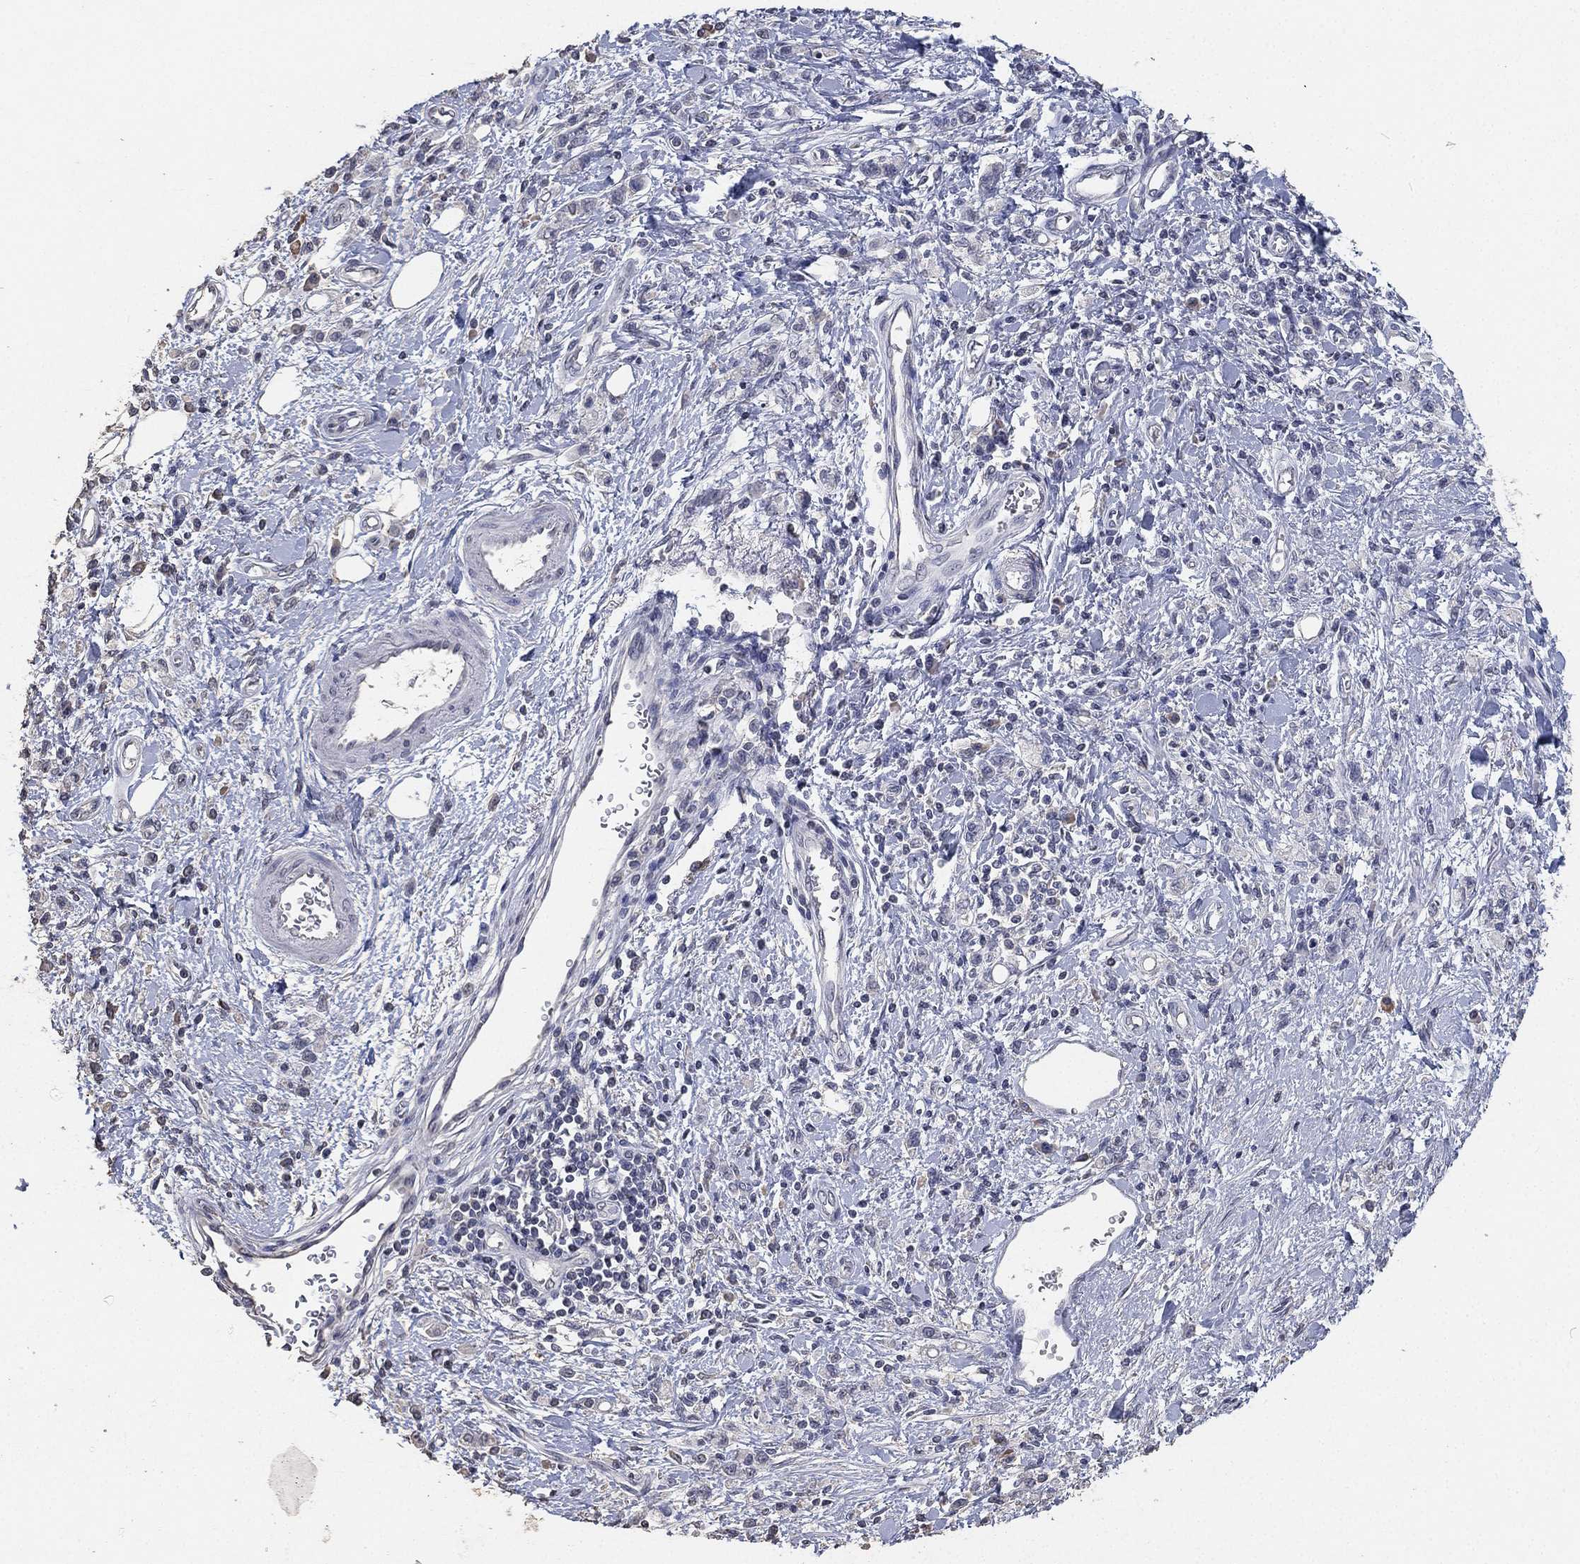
{"staining": {"intensity": "negative", "quantity": "none", "location": "none"}, "tissue": "stomach cancer", "cell_type": "Tumor cells", "image_type": "cancer", "snomed": [{"axis": "morphology", "description": "Adenocarcinoma, NOS"}, {"axis": "topography", "description": "Stomach"}], "caption": "Tumor cells show no significant positivity in stomach adenocarcinoma.", "gene": "DSG1", "patient": {"sex": "male", "age": 77}}